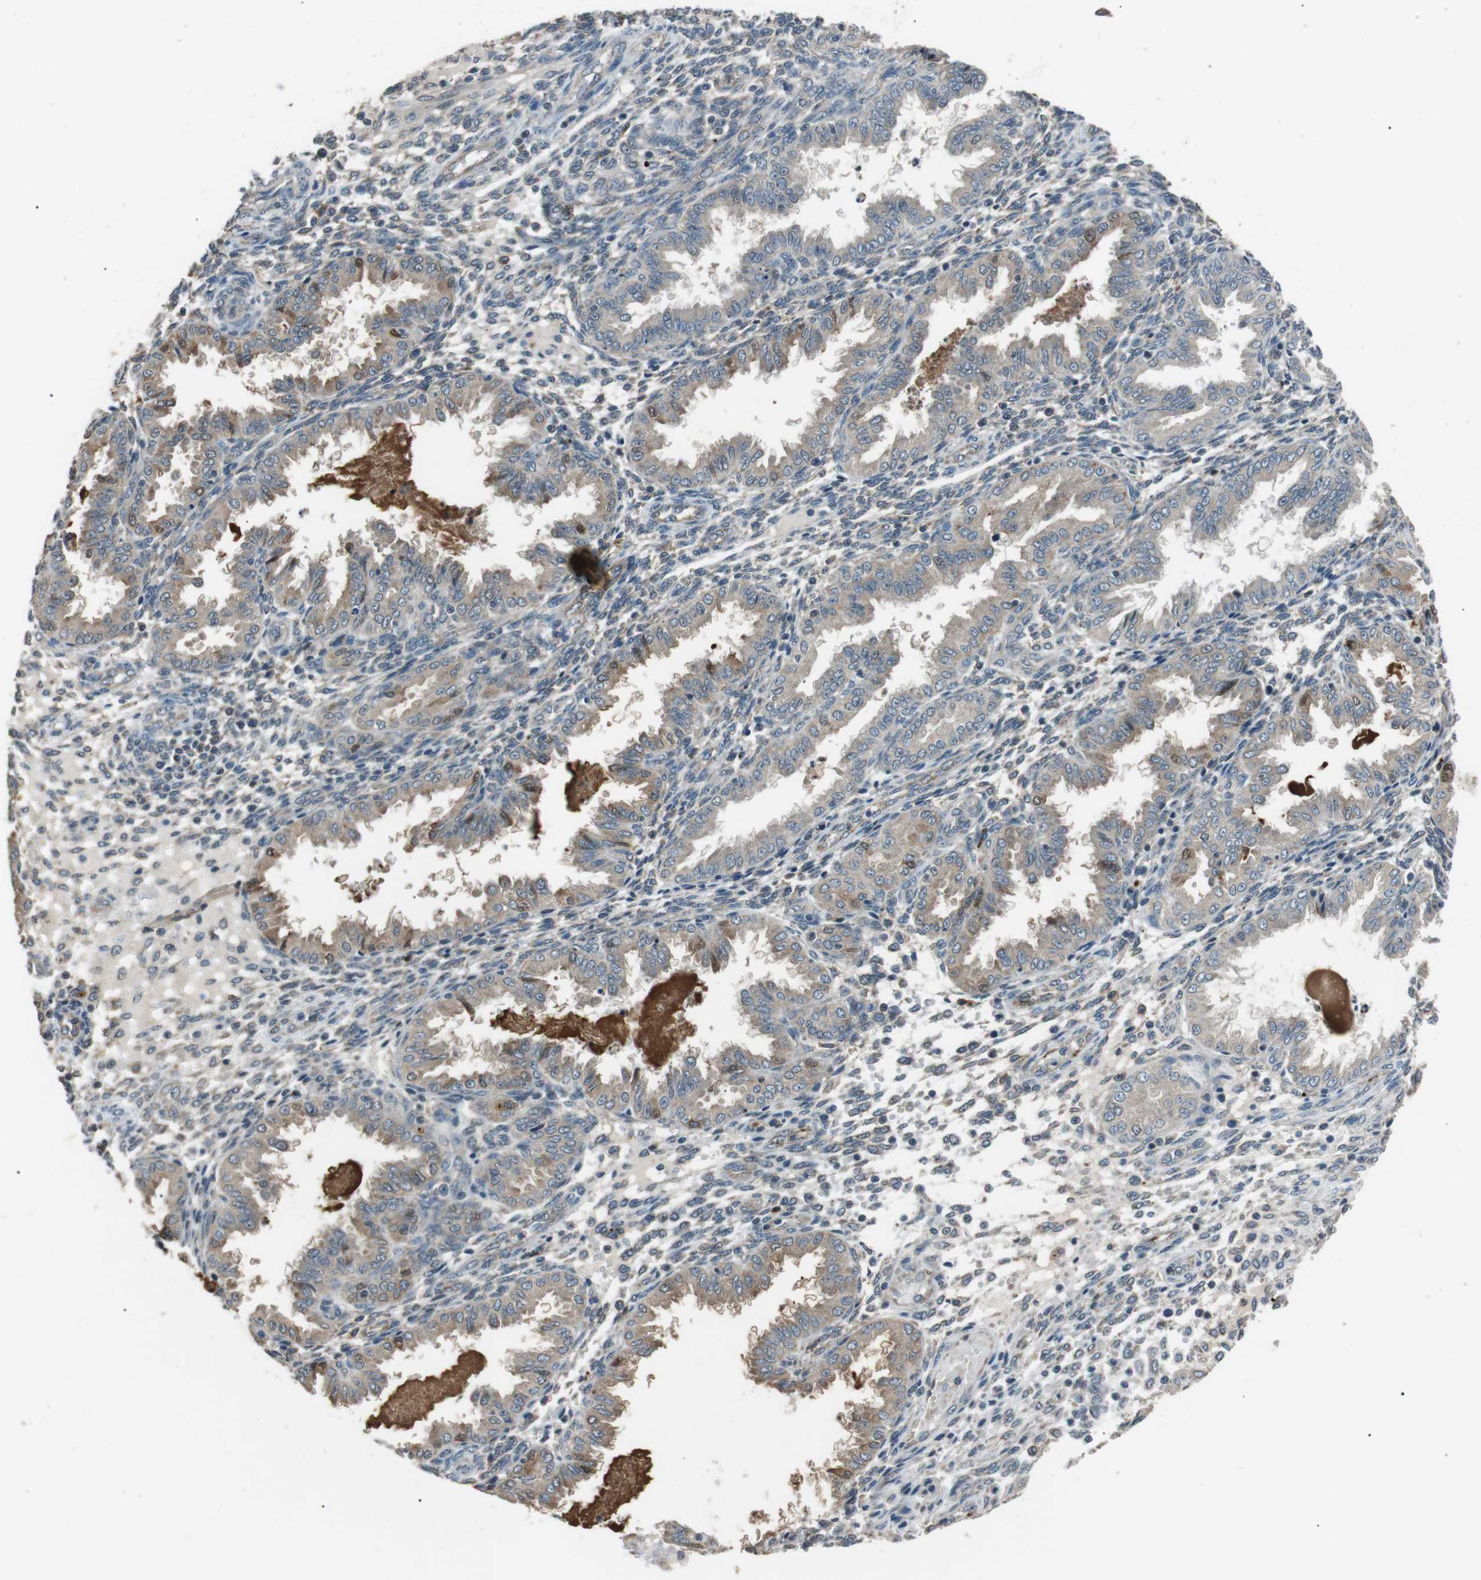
{"staining": {"intensity": "negative", "quantity": "none", "location": "none"}, "tissue": "endometrium", "cell_type": "Cells in endometrial stroma", "image_type": "normal", "snomed": [{"axis": "morphology", "description": "Normal tissue, NOS"}, {"axis": "topography", "description": "Endometrium"}], "caption": "The histopathology image exhibits no staining of cells in endometrial stroma in normal endometrium. Brightfield microscopy of IHC stained with DAB (3,3'-diaminobenzidine) (brown) and hematoxylin (blue), captured at high magnification.", "gene": "NEK7", "patient": {"sex": "female", "age": 33}}